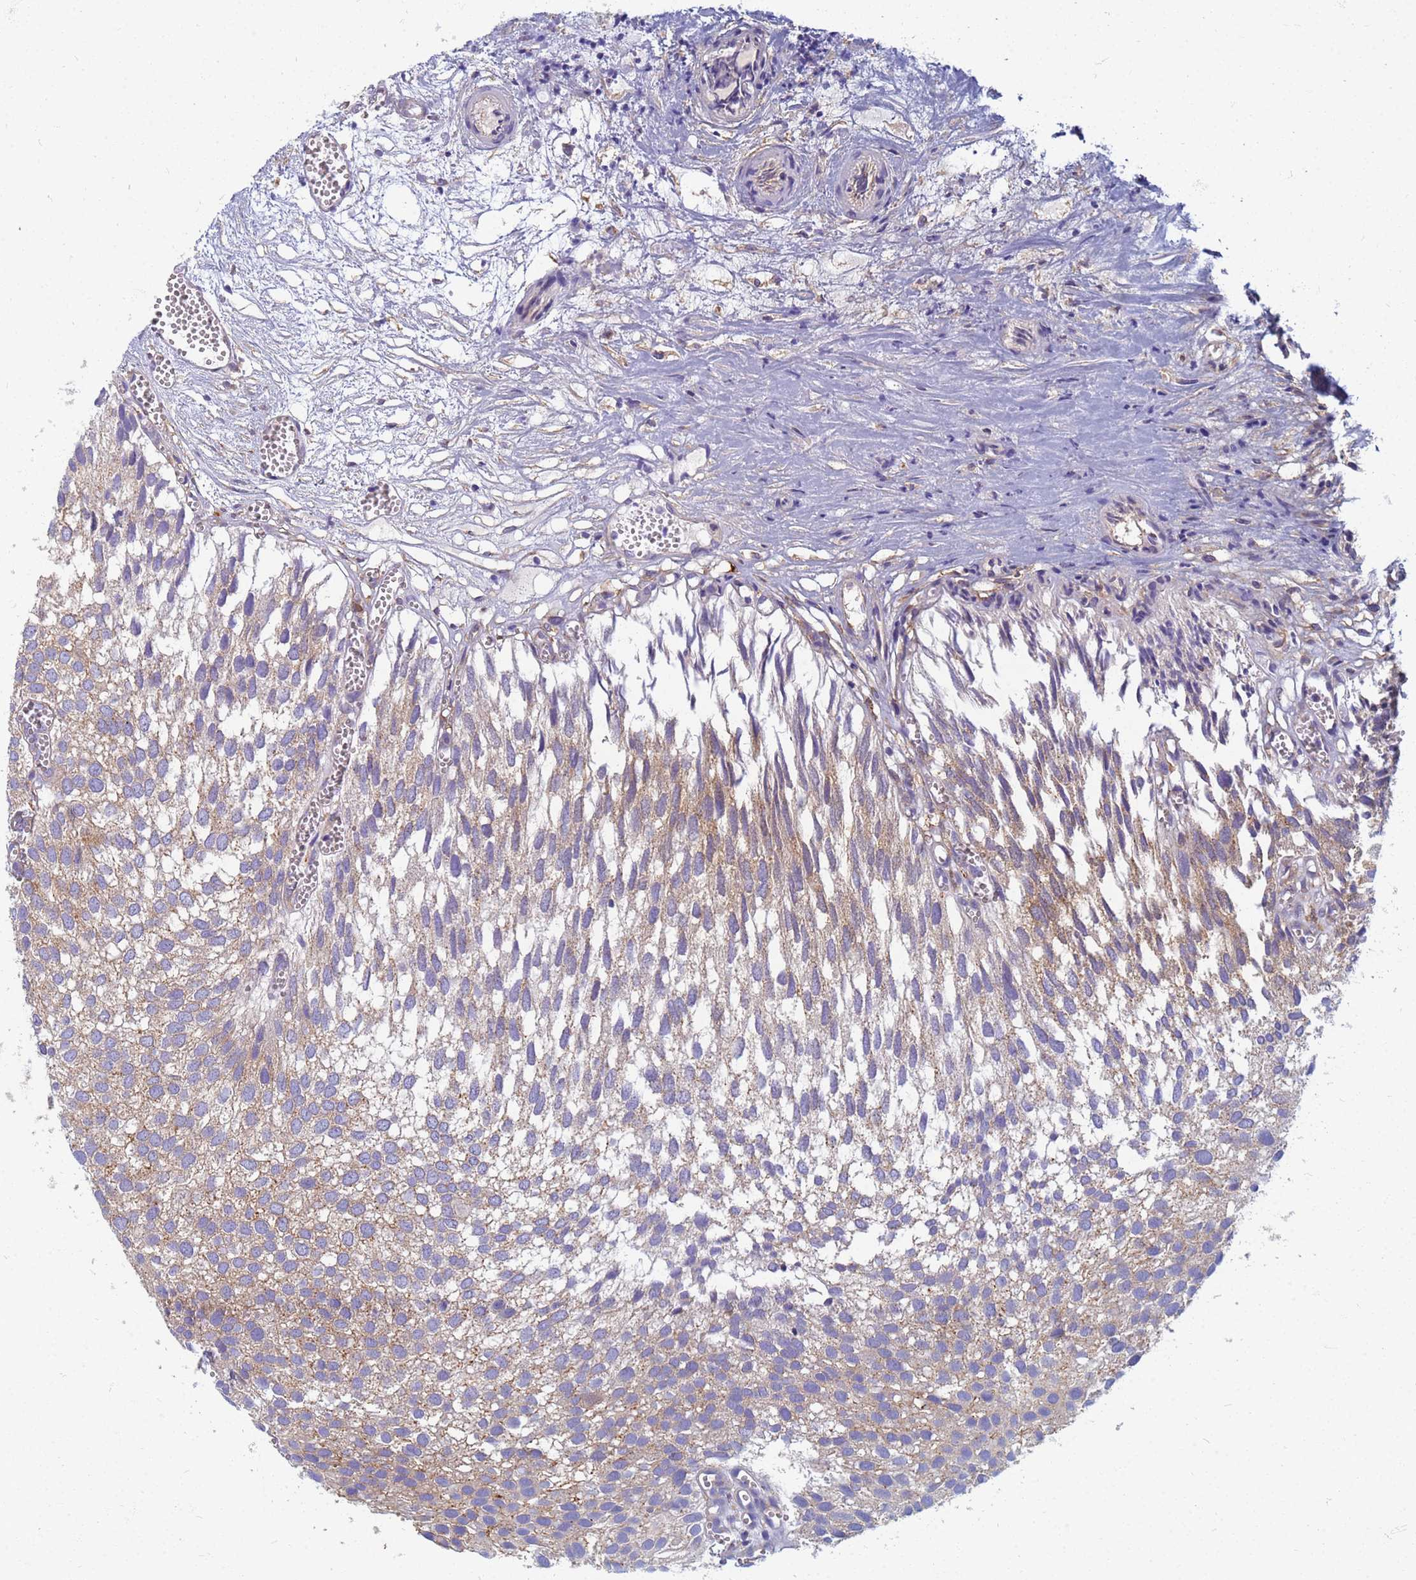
{"staining": {"intensity": "weak", "quantity": ">75%", "location": "cytoplasmic/membranous"}, "tissue": "urothelial cancer", "cell_type": "Tumor cells", "image_type": "cancer", "snomed": [{"axis": "morphology", "description": "Urothelial carcinoma, Low grade"}, {"axis": "topography", "description": "Urinary bladder"}], "caption": "This image demonstrates urothelial cancer stained with immunohistochemistry (IHC) to label a protein in brown. The cytoplasmic/membranous of tumor cells show weak positivity for the protein. Nuclei are counter-stained blue.", "gene": "EEA1", "patient": {"sex": "male", "age": 88}}